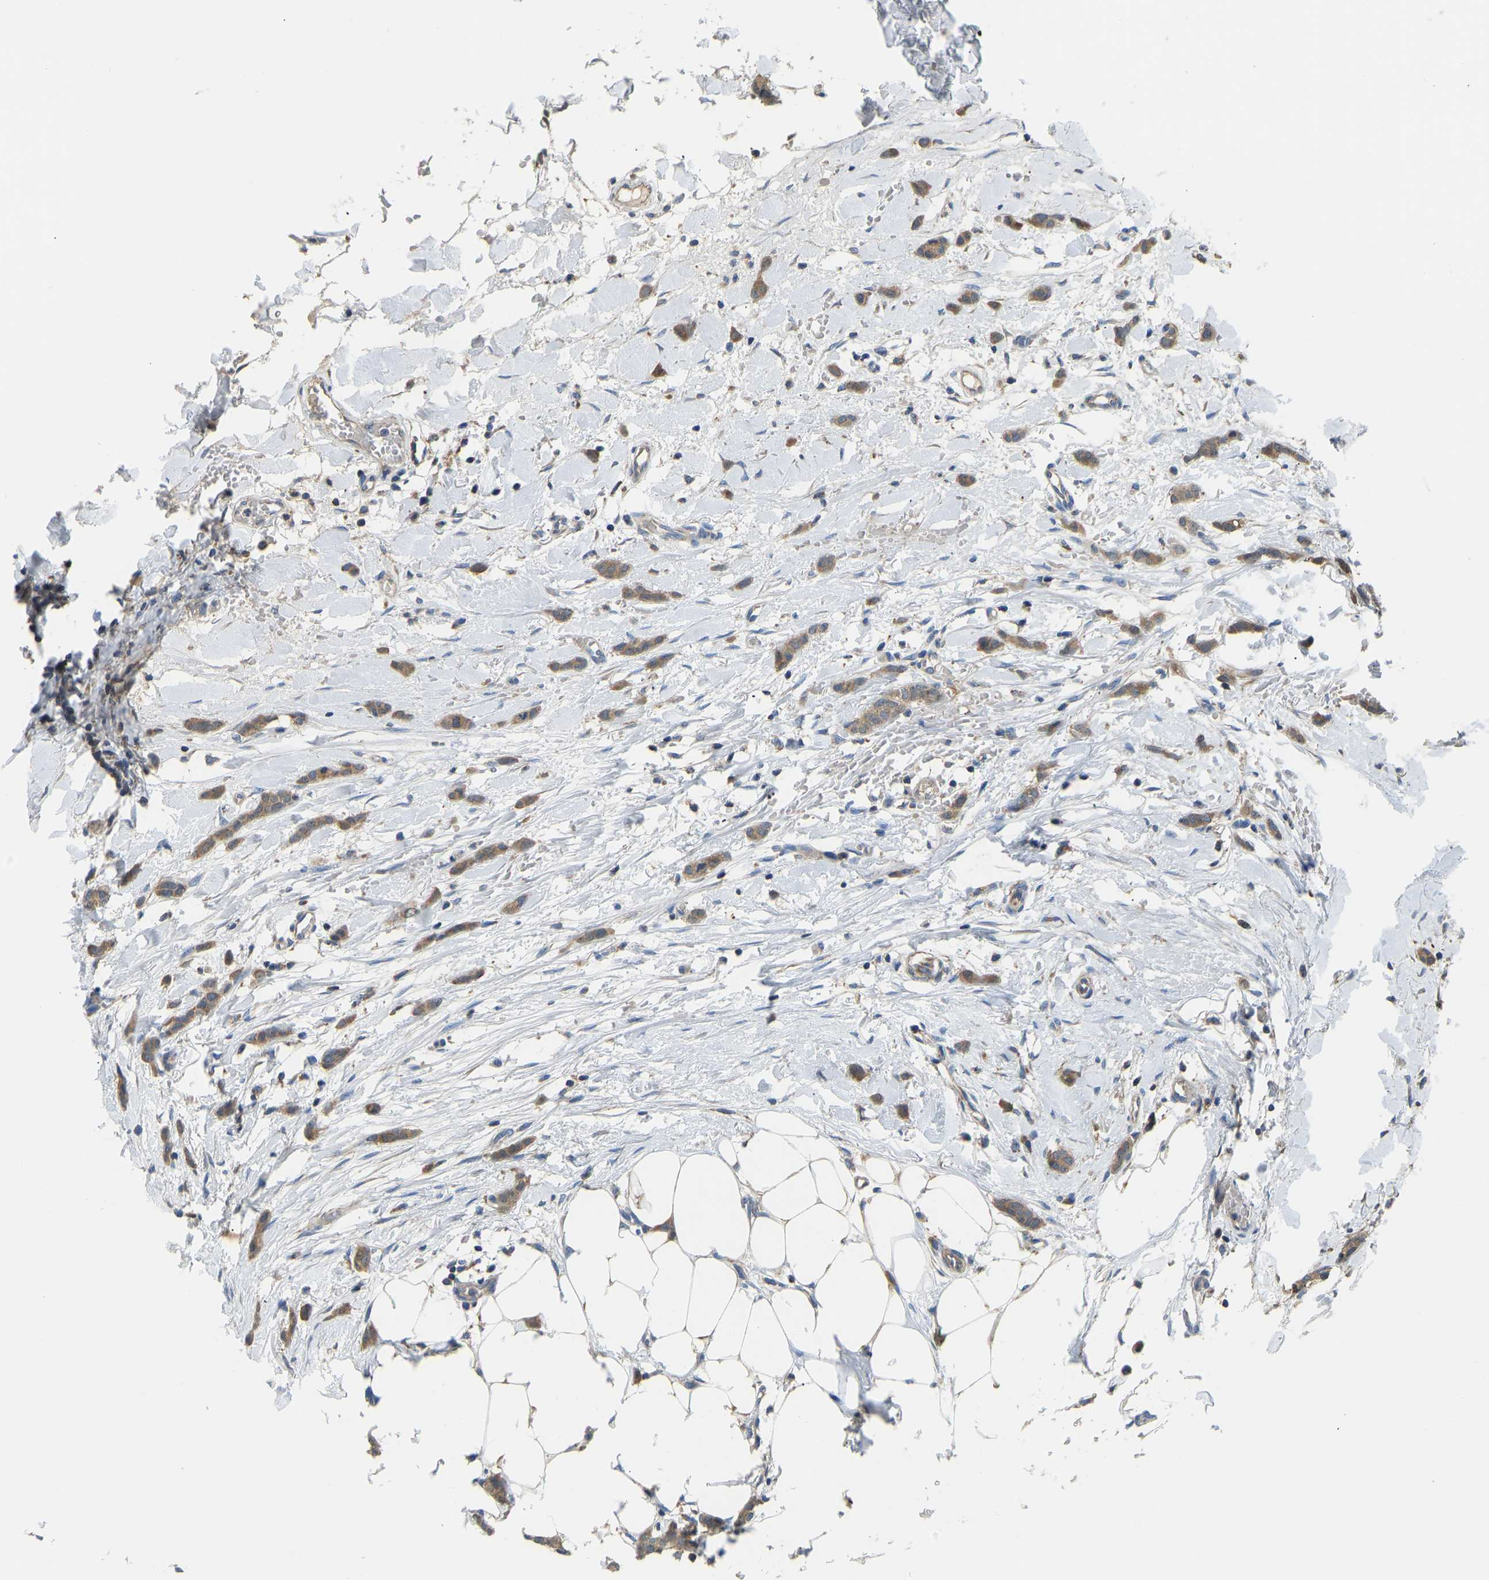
{"staining": {"intensity": "moderate", "quantity": ">75%", "location": "cytoplasmic/membranous"}, "tissue": "breast cancer", "cell_type": "Tumor cells", "image_type": "cancer", "snomed": [{"axis": "morphology", "description": "Lobular carcinoma"}, {"axis": "topography", "description": "Skin"}, {"axis": "topography", "description": "Breast"}], "caption": "High-magnification brightfield microscopy of breast cancer (lobular carcinoma) stained with DAB (3,3'-diaminobenzidine) (brown) and counterstained with hematoxylin (blue). tumor cells exhibit moderate cytoplasmic/membranous staining is identified in approximately>75% of cells. (Brightfield microscopy of DAB IHC at high magnification).", "gene": "RBP1", "patient": {"sex": "female", "age": 46}}